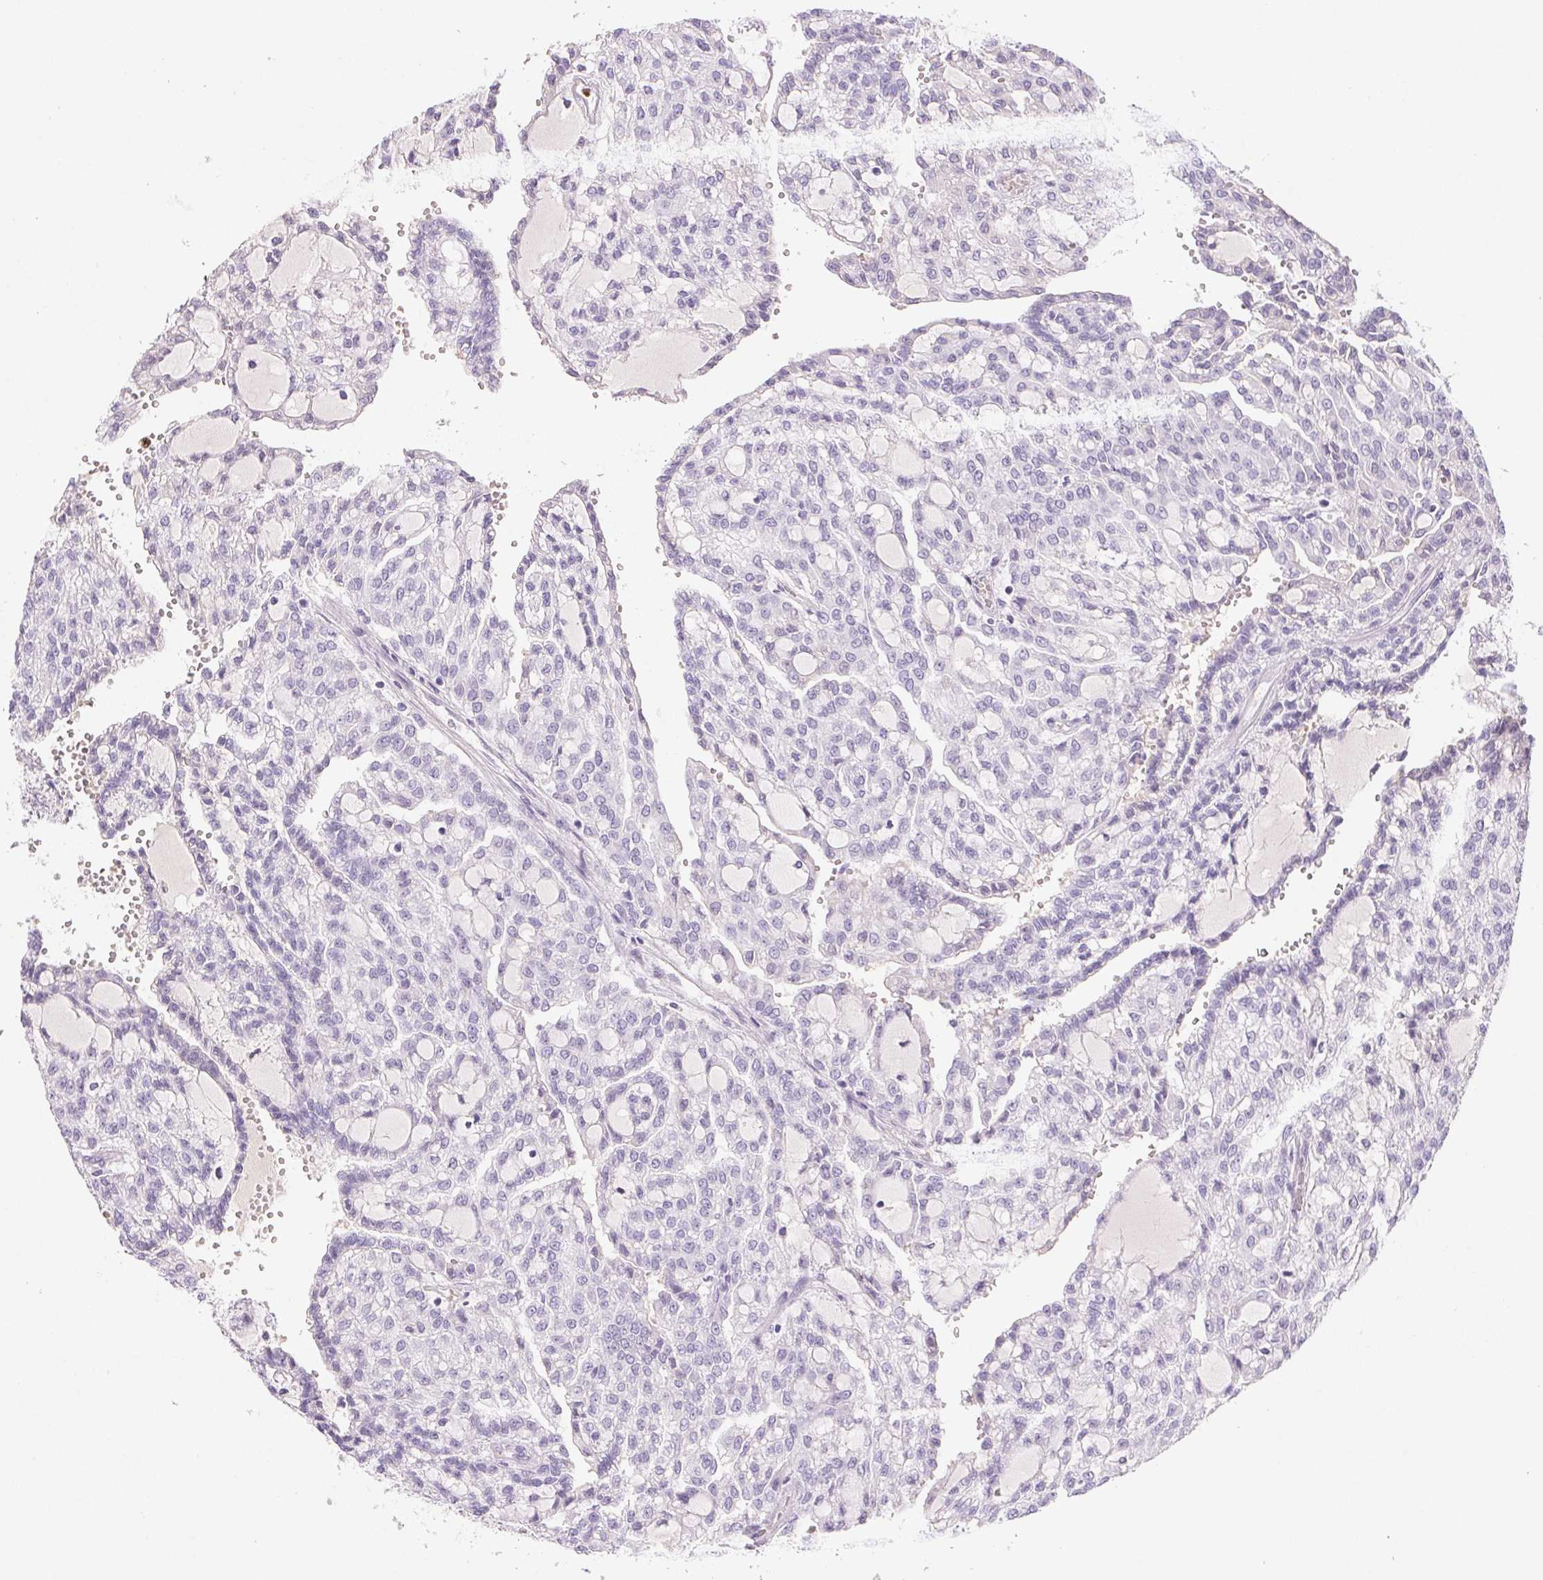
{"staining": {"intensity": "negative", "quantity": "none", "location": "none"}, "tissue": "renal cancer", "cell_type": "Tumor cells", "image_type": "cancer", "snomed": [{"axis": "morphology", "description": "Adenocarcinoma, NOS"}, {"axis": "topography", "description": "Kidney"}], "caption": "Image shows no protein expression in tumor cells of renal cancer tissue.", "gene": "PADI4", "patient": {"sex": "male", "age": 63}}